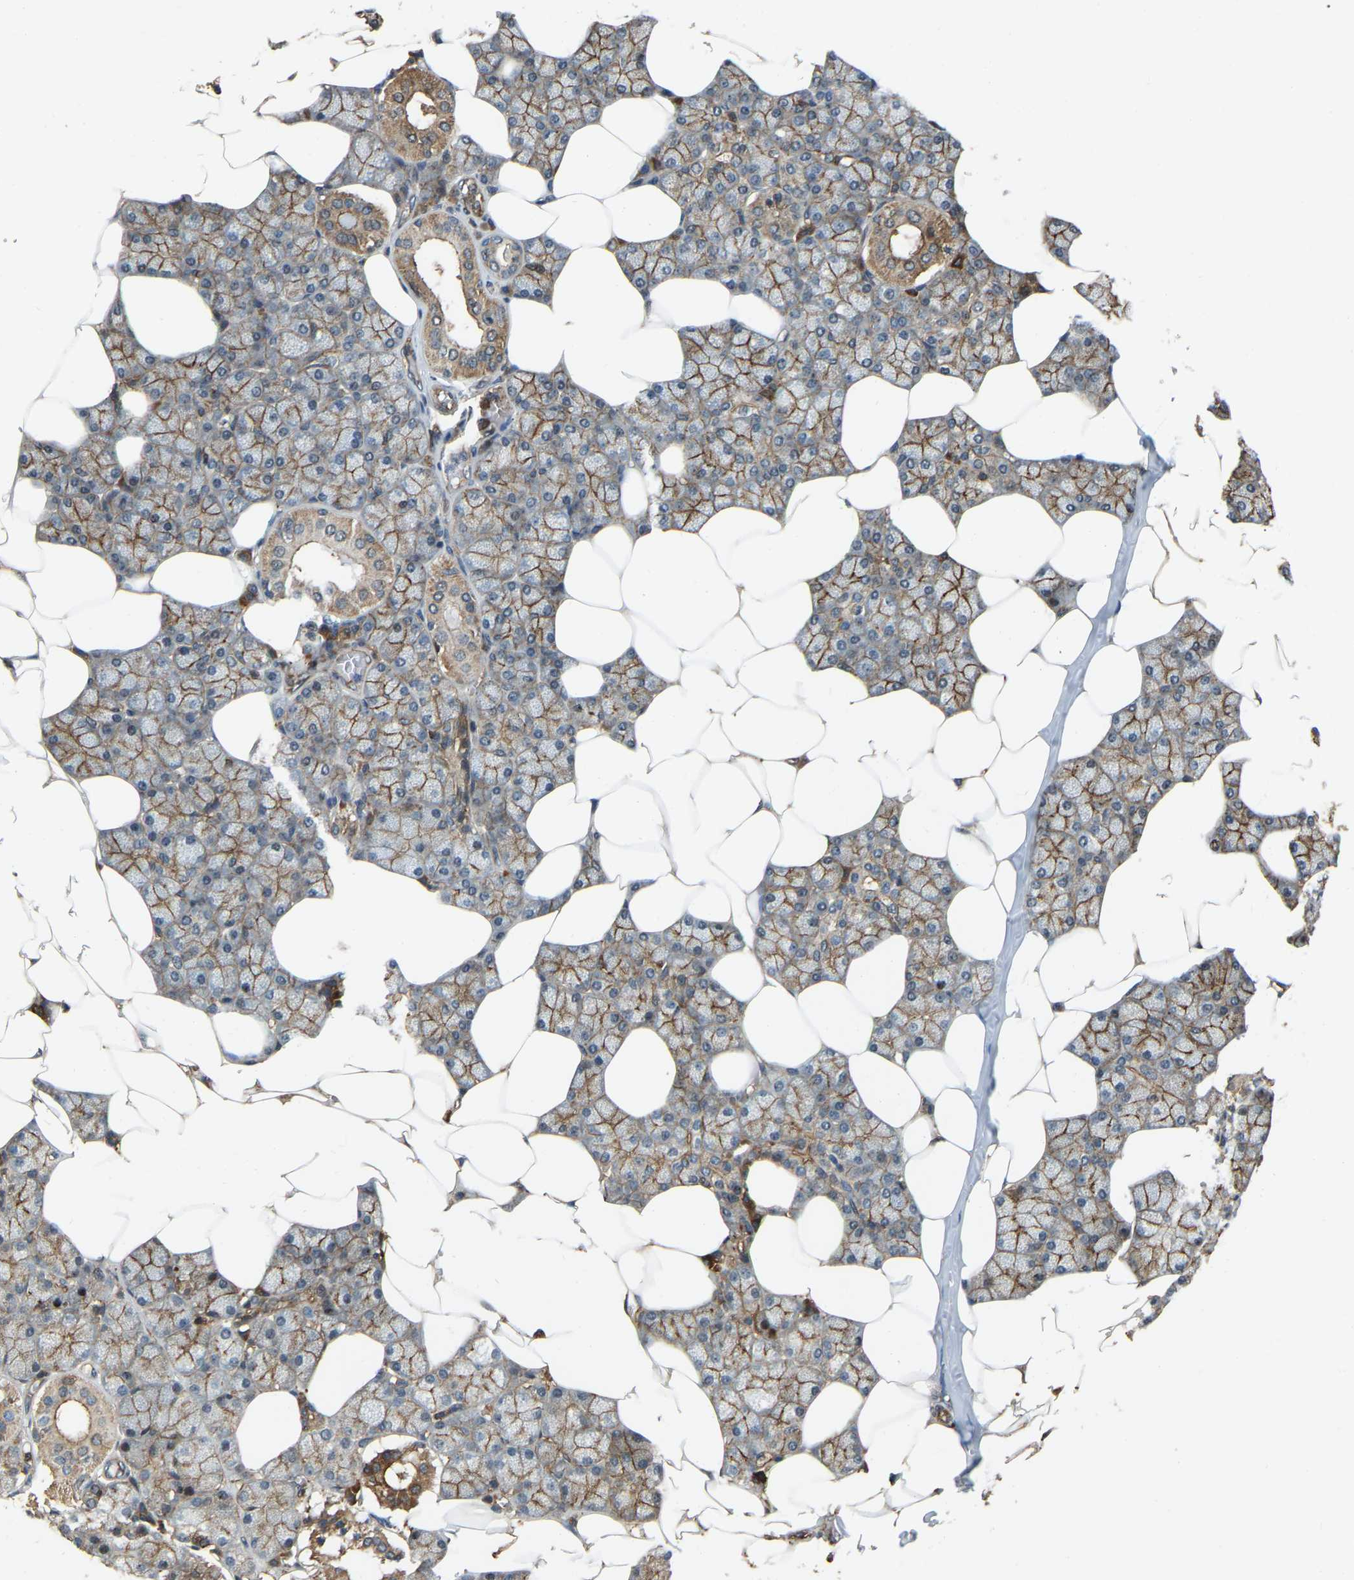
{"staining": {"intensity": "moderate", "quantity": ">75%", "location": "cytoplasmic/membranous"}, "tissue": "salivary gland", "cell_type": "Glandular cells", "image_type": "normal", "snomed": [{"axis": "morphology", "description": "Normal tissue, NOS"}, {"axis": "topography", "description": "Salivary gland"}], "caption": "IHC (DAB (3,3'-diaminobenzidine)) staining of benign salivary gland reveals moderate cytoplasmic/membranous protein positivity in about >75% of glandular cells.", "gene": "SAMD9L", "patient": {"sex": "male", "age": 62}}